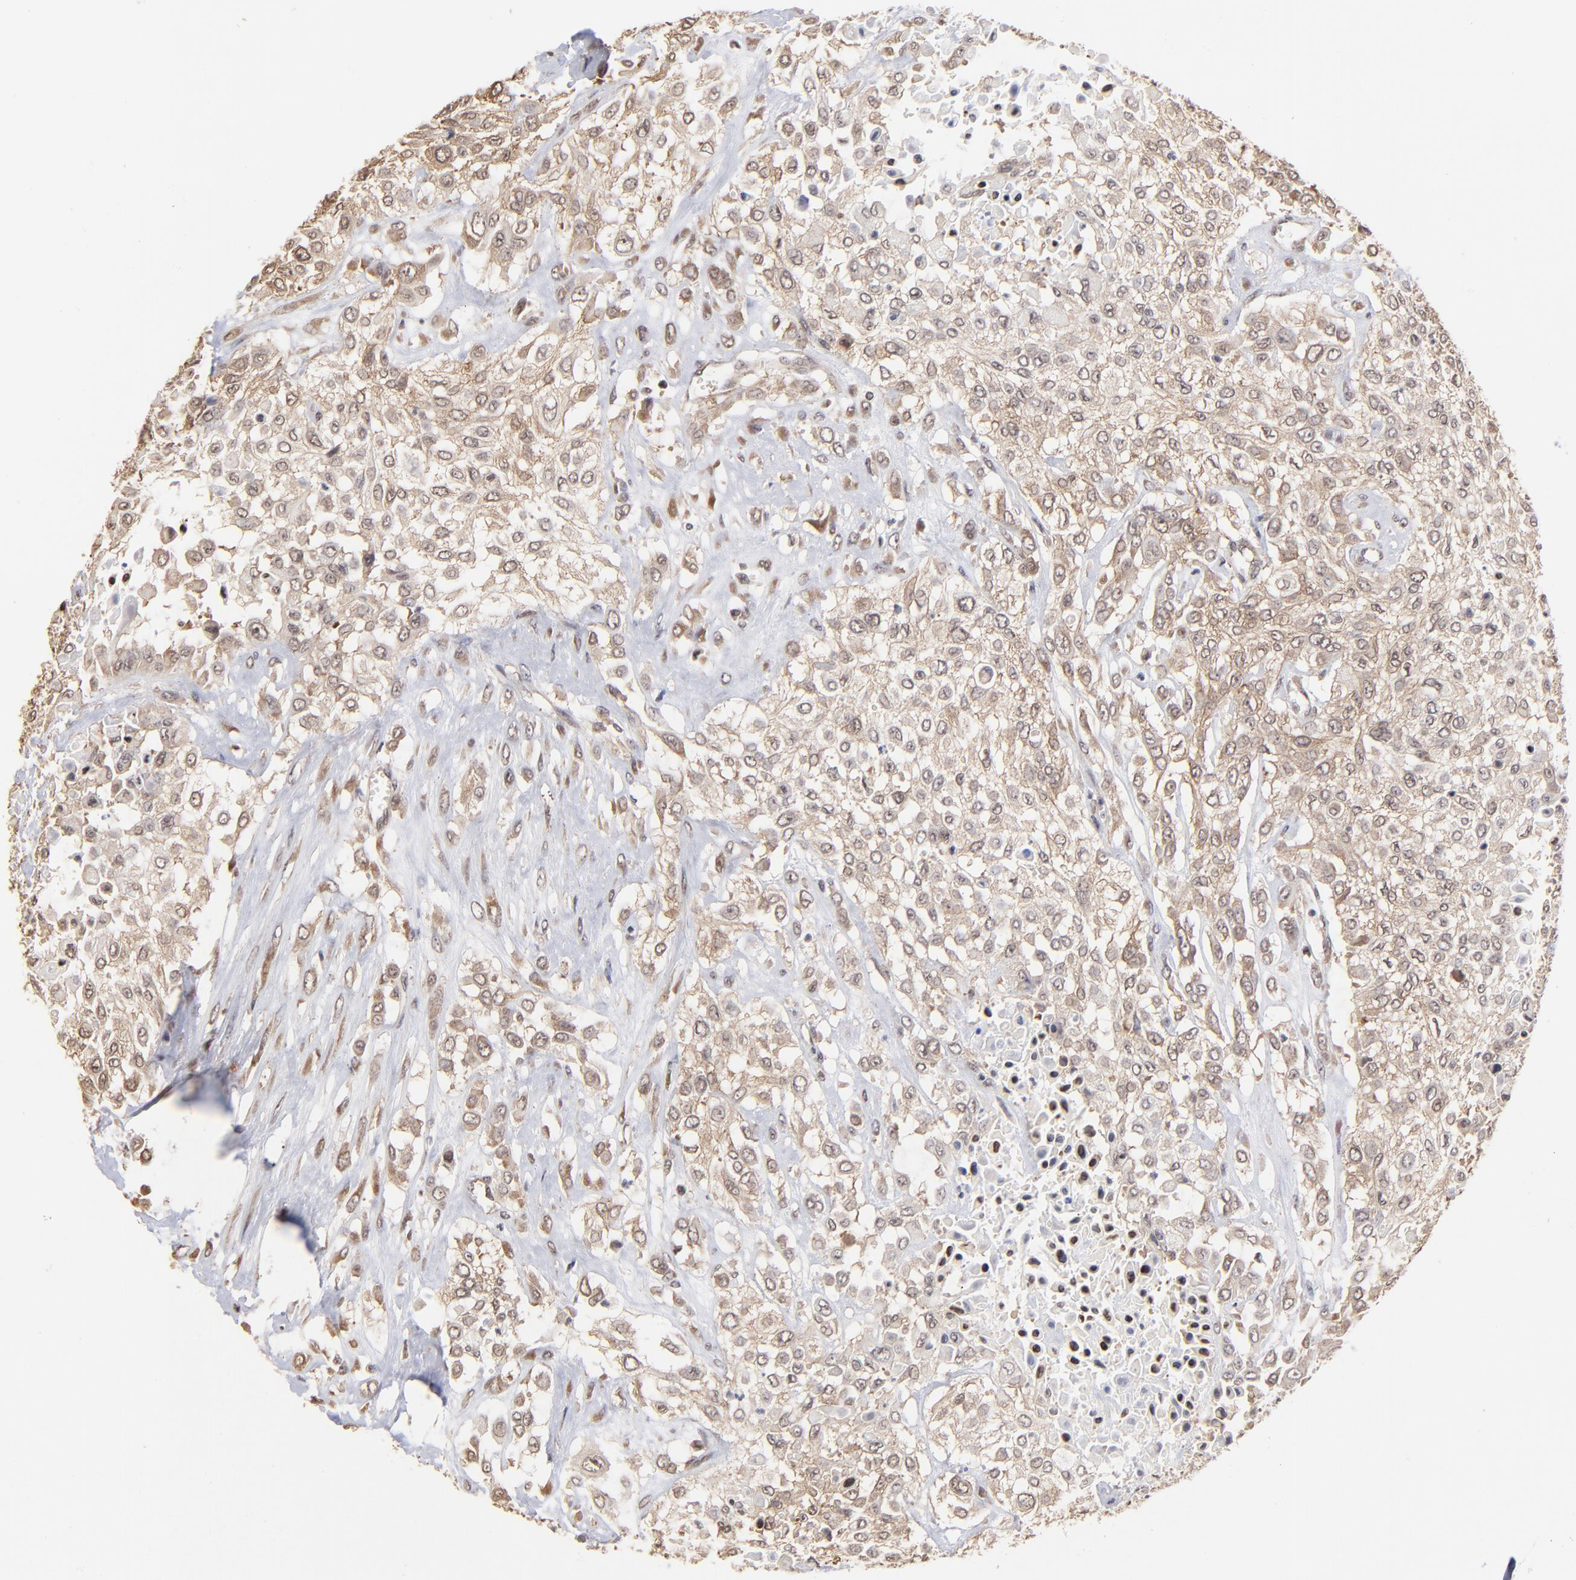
{"staining": {"intensity": "weak", "quantity": ">75%", "location": "cytoplasmic/membranous"}, "tissue": "urothelial cancer", "cell_type": "Tumor cells", "image_type": "cancer", "snomed": [{"axis": "morphology", "description": "Urothelial carcinoma, High grade"}, {"axis": "topography", "description": "Urinary bladder"}], "caption": "IHC image of neoplastic tissue: high-grade urothelial carcinoma stained using IHC displays low levels of weak protein expression localized specifically in the cytoplasmic/membranous of tumor cells, appearing as a cytoplasmic/membranous brown color.", "gene": "BRPF1", "patient": {"sex": "male", "age": 57}}